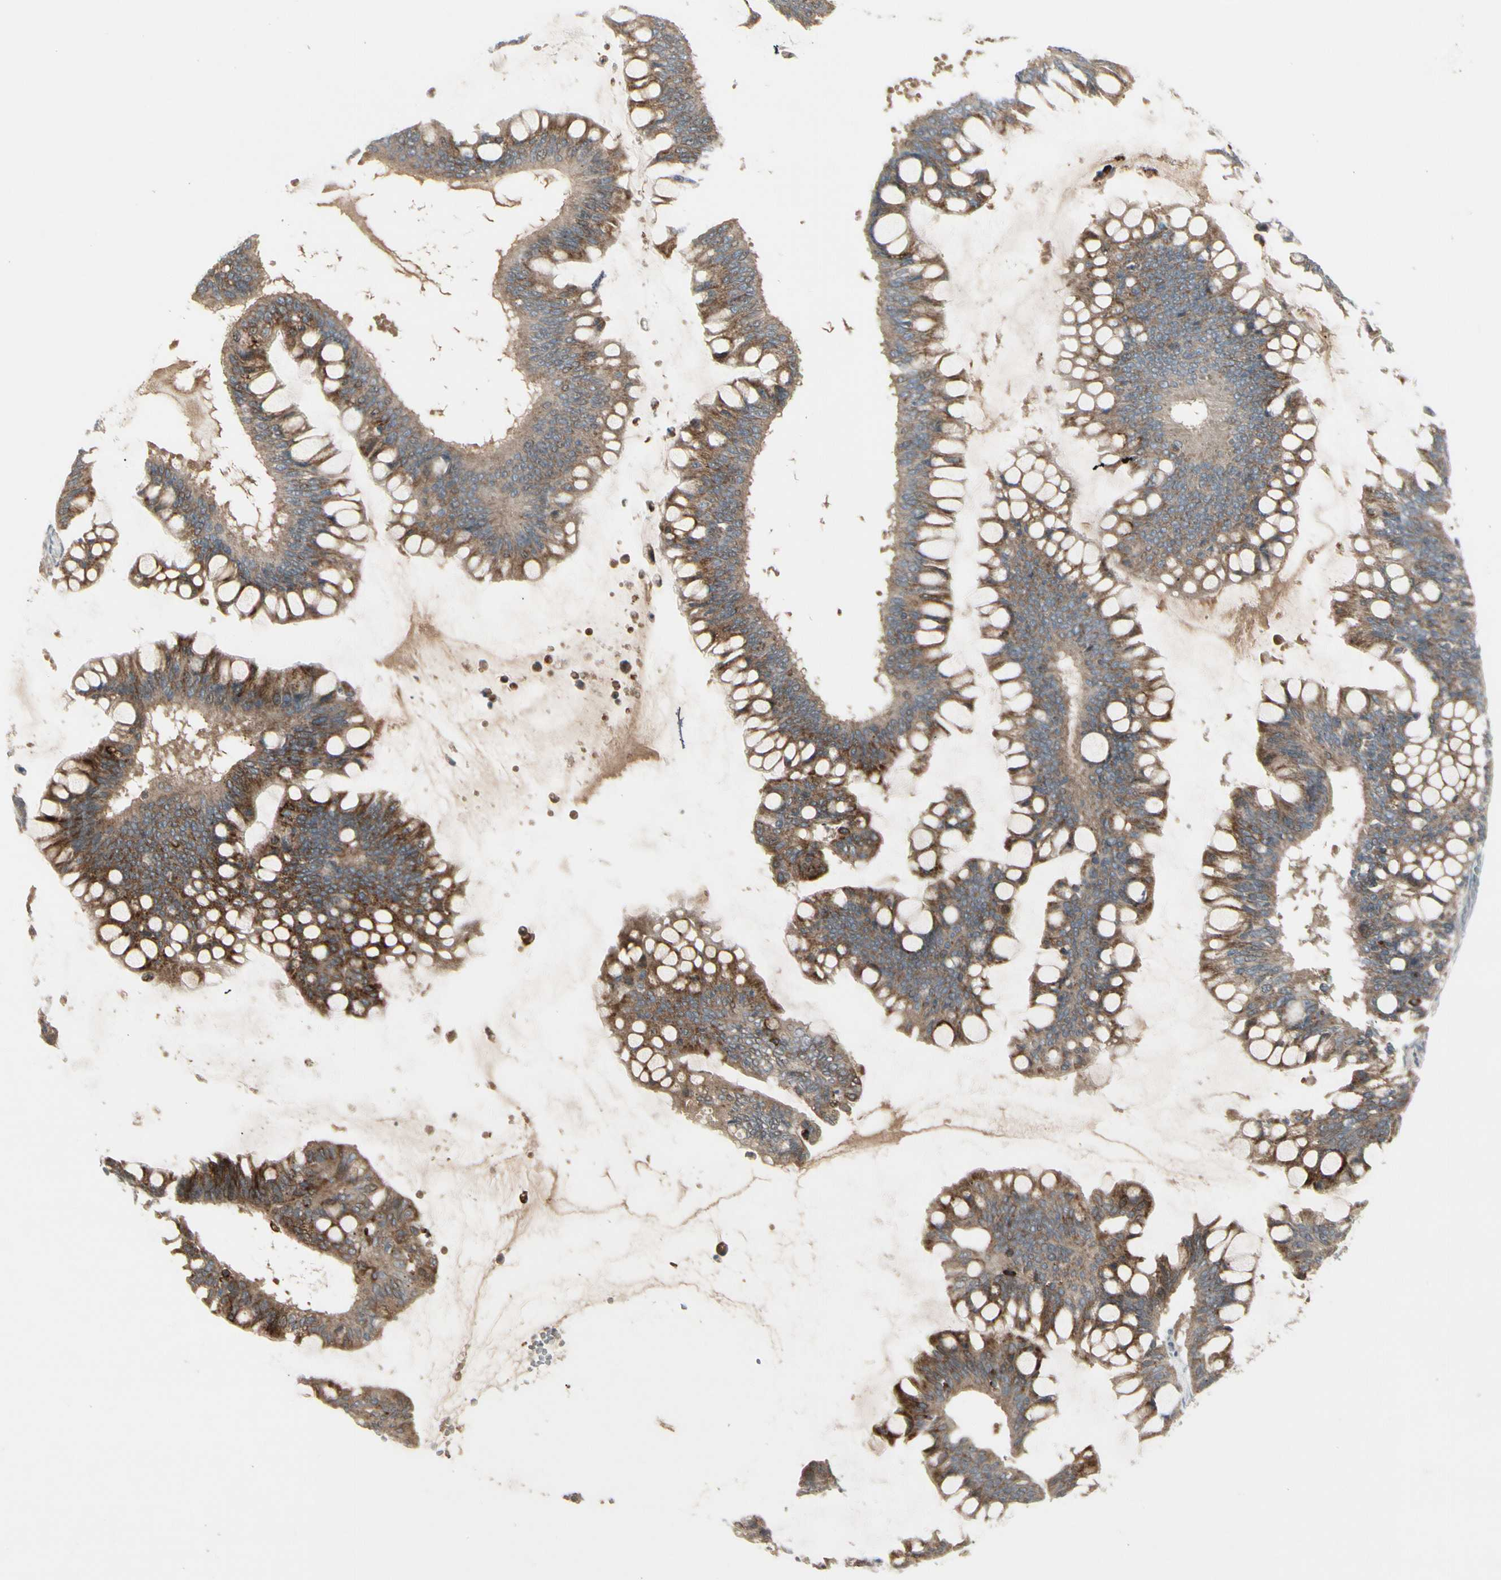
{"staining": {"intensity": "strong", "quantity": ">75%", "location": "cytoplasmic/membranous"}, "tissue": "ovarian cancer", "cell_type": "Tumor cells", "image_type": "cancer", "snomed": [{"axis": "morphology", "description": "Cystadenocarcinoma, mucinous, NOS"}, {"axis": "topography", "description": "Ovary"}], "caption": "Immunohistochemistry staining of ovarian cancer, which displays high levels of strong cytoplasmic/membranous staining in about >75% of tumor cells indicating strong cytoplasmic/membranous protein positivity. The staining was performed using DAB (3,3'-diaminobenzidine) (brown) for protein detection and nuclei were counterstained in hematoxylin (blue).", "gene": "FHDC1", "patient": {"sex": "female", "age": 73}}